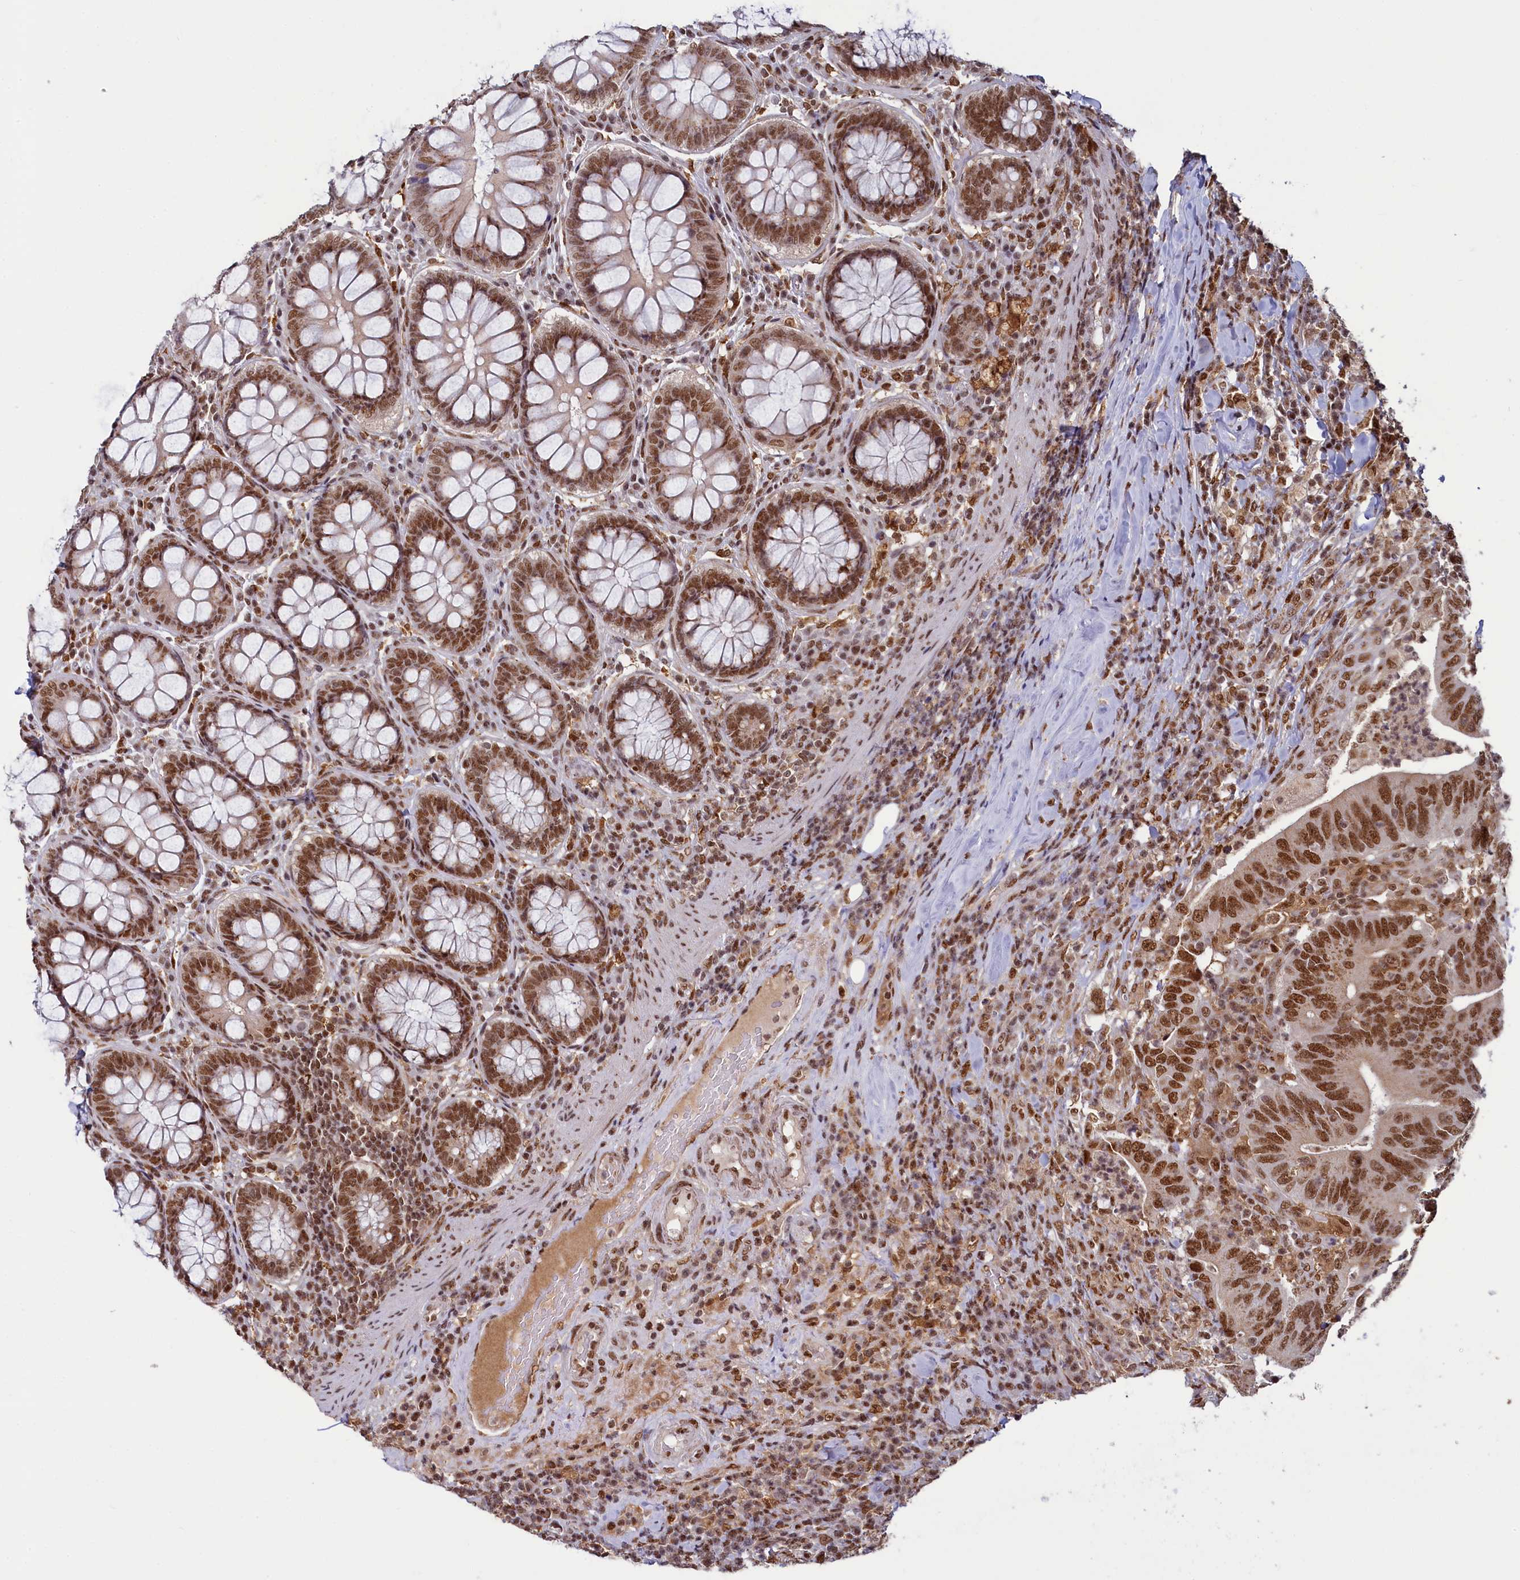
{"staining": {"intensity": "moderate", "quantity": ">75%", "location": "nuclear"}, "tissue": "colorectal cancer", "cell_type": "Tumor cells", "image_type": "cancer", "snomed": [{"axis": "morphology", "description": "Adenocarcinoma, NOS"}, {"axis": "topography", "description": "Colon"}], "caption": "Immunohistochemistry (IHC) staining of colorectal adenocarcinoma, which displays medium levels of moderate nuclear staining in approximately >75% of tumor cells indicating moderate nuclear protein staining. The staining was performed using DAB (3,3'-diaminobenzidine) (brown) for protein detection and nuclei were counterstained in hematoxylin (blue).", "gene": "PPHLN1", "patient": {"sex": "female", "age": 66}}